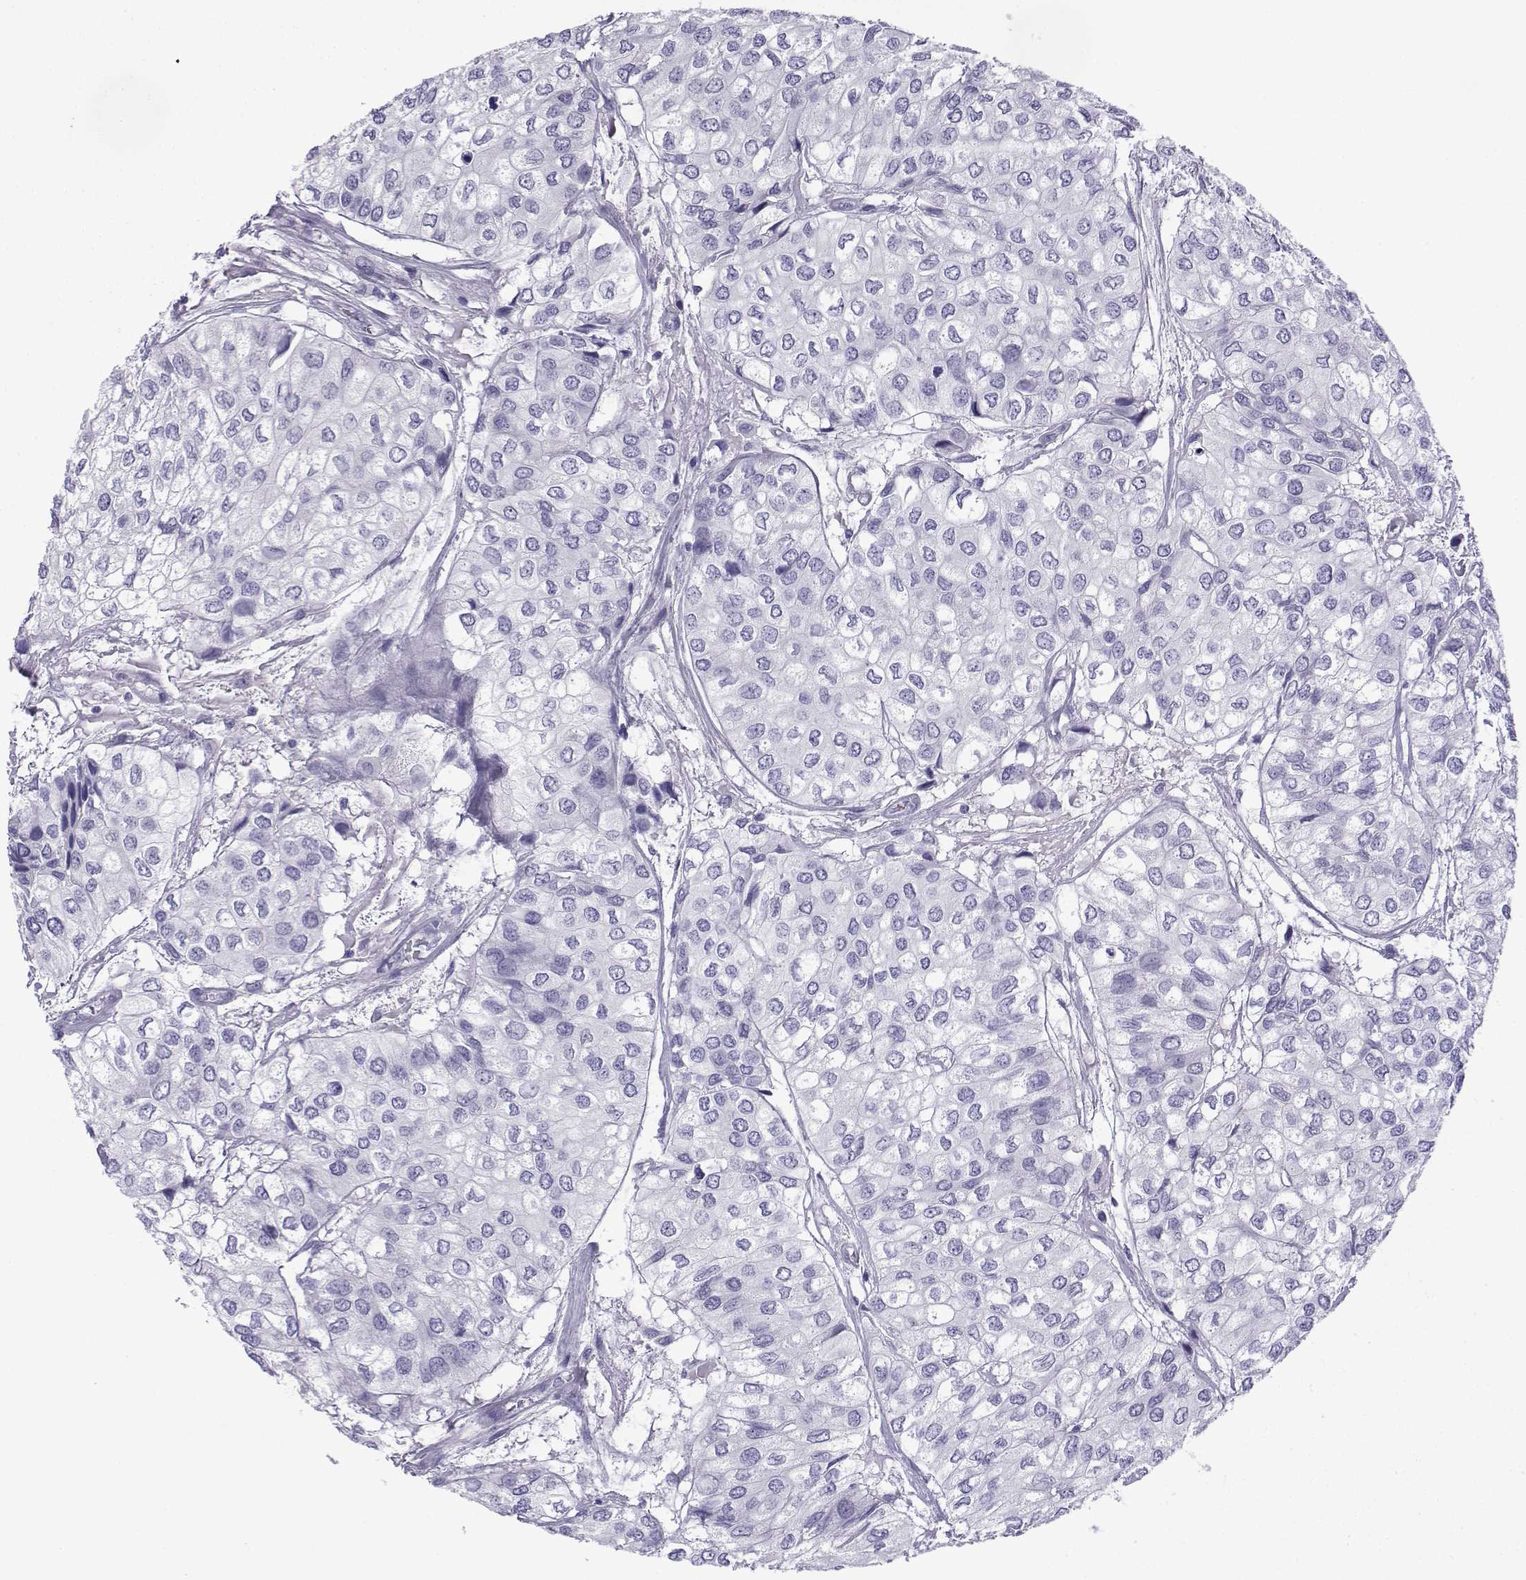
{"staining": {"intensity": "negative", "quantity": "none", "location": "none"}, "tissue": "urothelial cancer", "cell_type": "Tumor cells", "image_type": "cancer", "snomed": [{"axis": "morphology", "description": "Urothelial carcinoma, High grade"}, {"axis": "topography", "description": "Urinary bladder"}], "caption": "Immunohistochemistry (IHC) micrograph of neoplastic tissue: high-grade urothelial carcinoma stained with DAB (3,3'-diaminobenzidine) exhibits no significant protein positivity in tumor cells. (DAB (3,3'-diaminobenzidine) immunohistochemistry (IHC) visualized using brightfield microscopy, high magnification).", "gene": "TRIM46", "patient": {"sex": "male", "age": 73}}